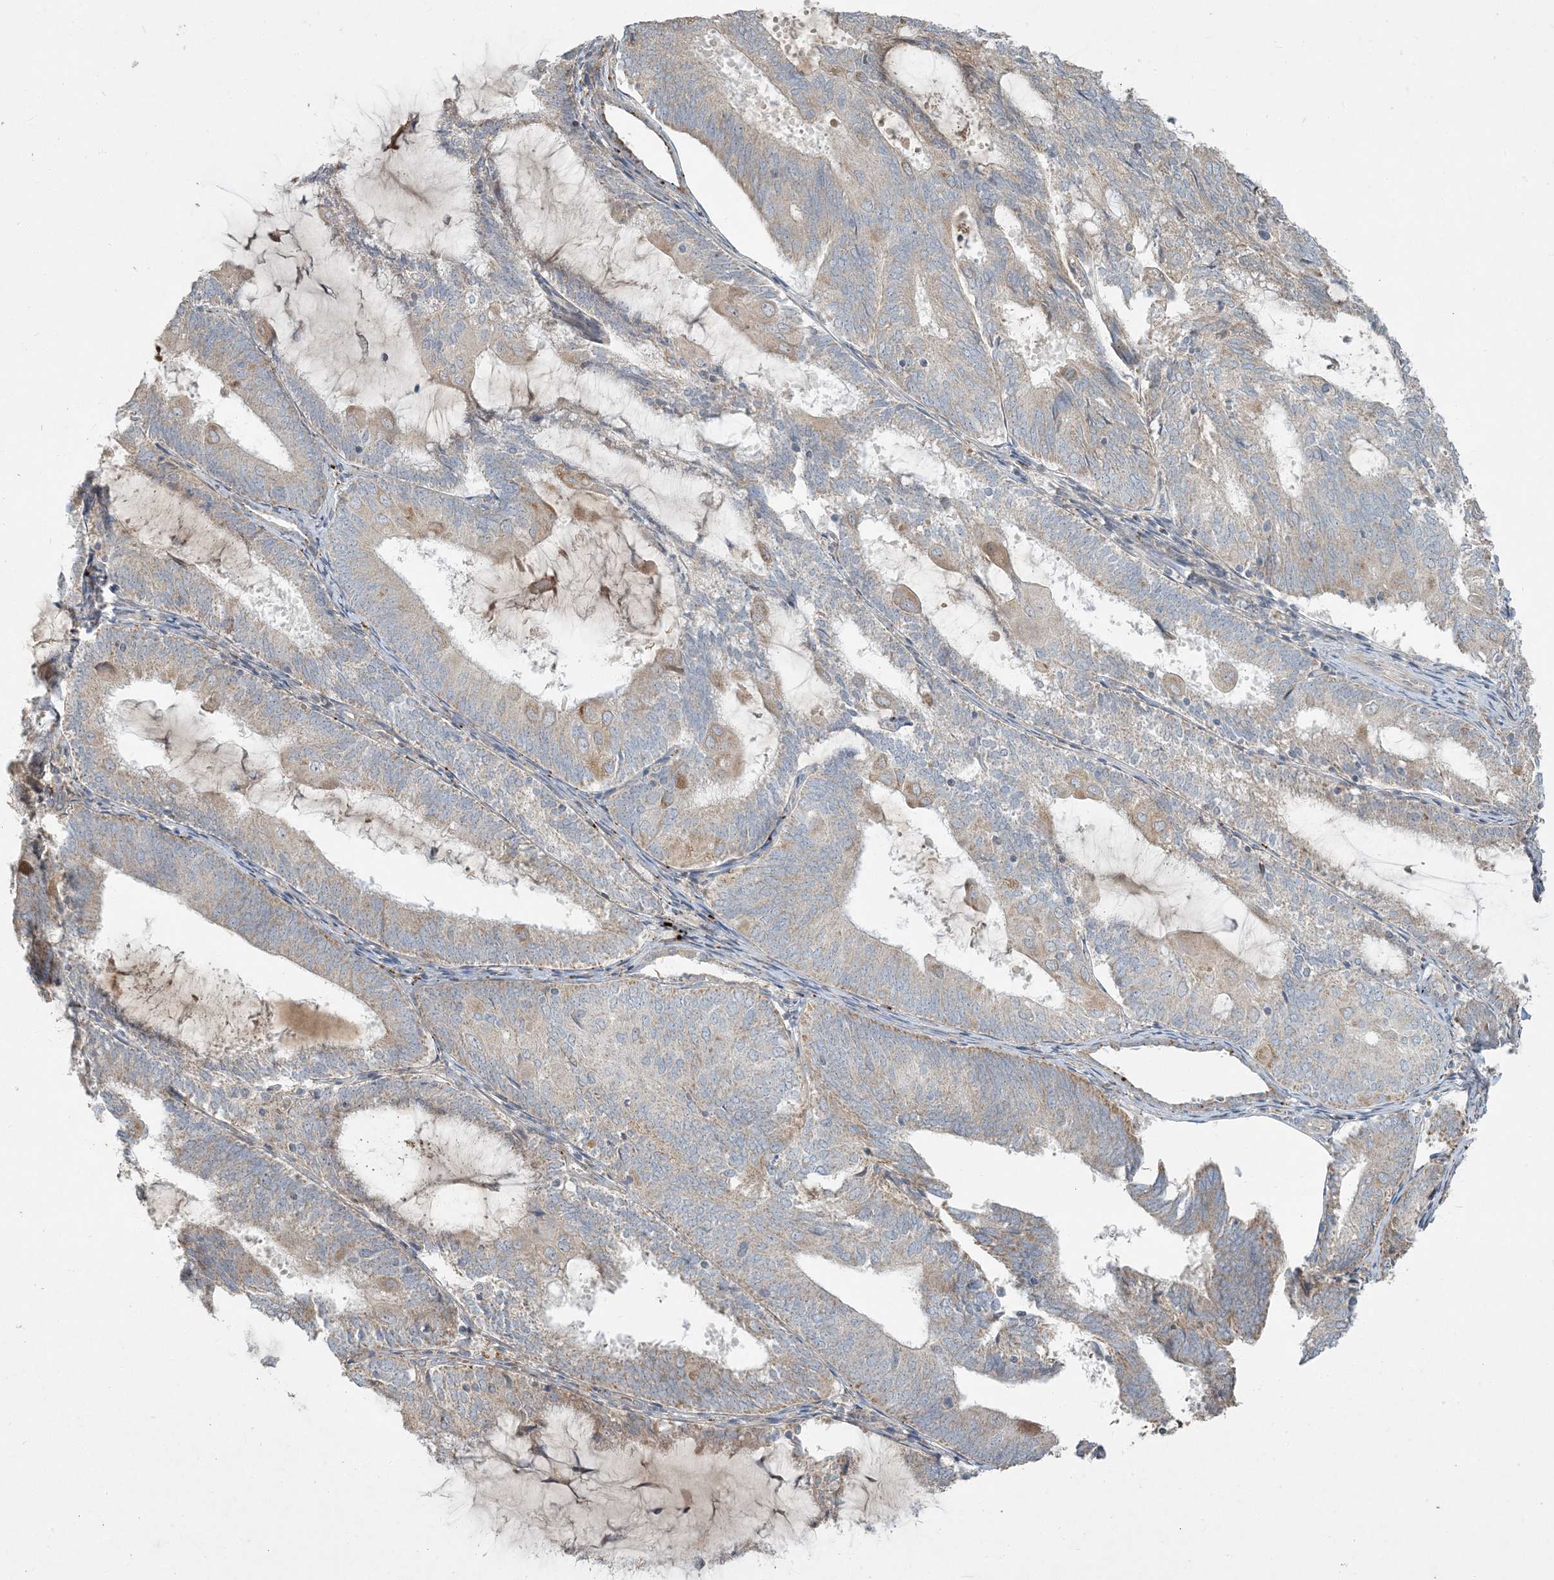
{"staining": {"intensity": "weak", "quantity": "25%-75%", "location": "cytoplasmic/membranous"}, "tissue": "endometrial cancer", "cell_type": "Tumor cells", "image_type": "cancer", "snomed": [{"axis": "morphology", "description": "Adenocarcinoma, NOS"}, {"axis": "topography", "description": "Endometrium"}], "caption": "Adenocarcinoma (endometrial) tissue demonstrates weak cytoplasmic/membranous positivity in about 25%-75% of tumor cells, visualized by immunohistochemistry.", "gene": "LTN1", "patient": {"sex": "female", "age": 81}}